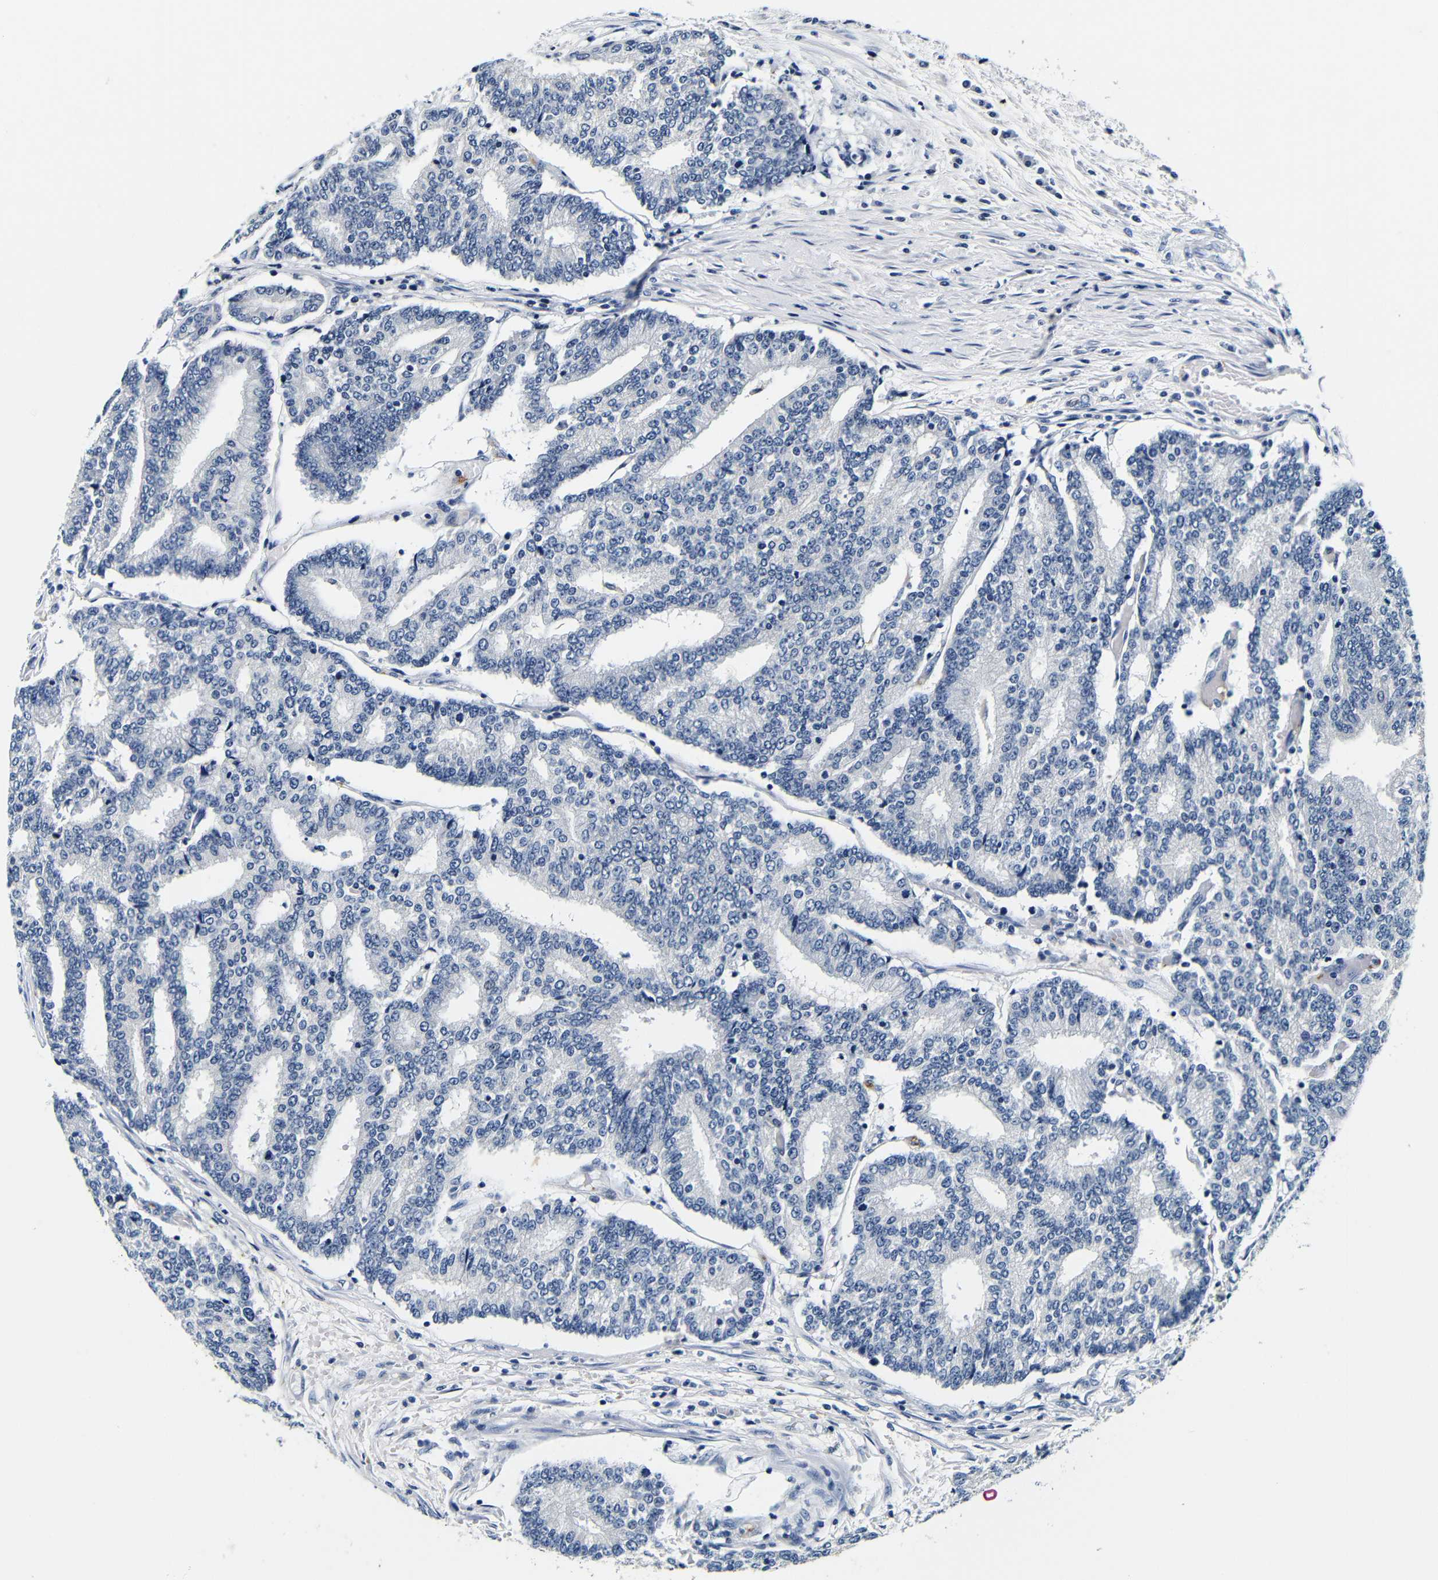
{"staining": {"intensity": "negative", "quantity": "none", "location": "none"}, "tissue": "prostate cancer", "cell_type": "Tumor cells", "image_type": "cancer", "snomed": [{"axis": "morphology", "description": "Normal tissue, NOS"}, {"axis": "morphology", "description": "Adenocarcinoma, High grade"}, {"axis": "topography", "description": "Prostate"}, {"axis": "topography", "description": "Seminal veicle"}], "caption": "IHC image of neoplastic tissue: adenocarcinoma (high-grade) (prostate) stained with DAB exhibits no significant protein staining in tumor cells. (Immunohistochemistry (ihc), brightfield microscopy, high magnification).", "gene": "GP1BA", "patient": {"sex": "male", "age": 55}}